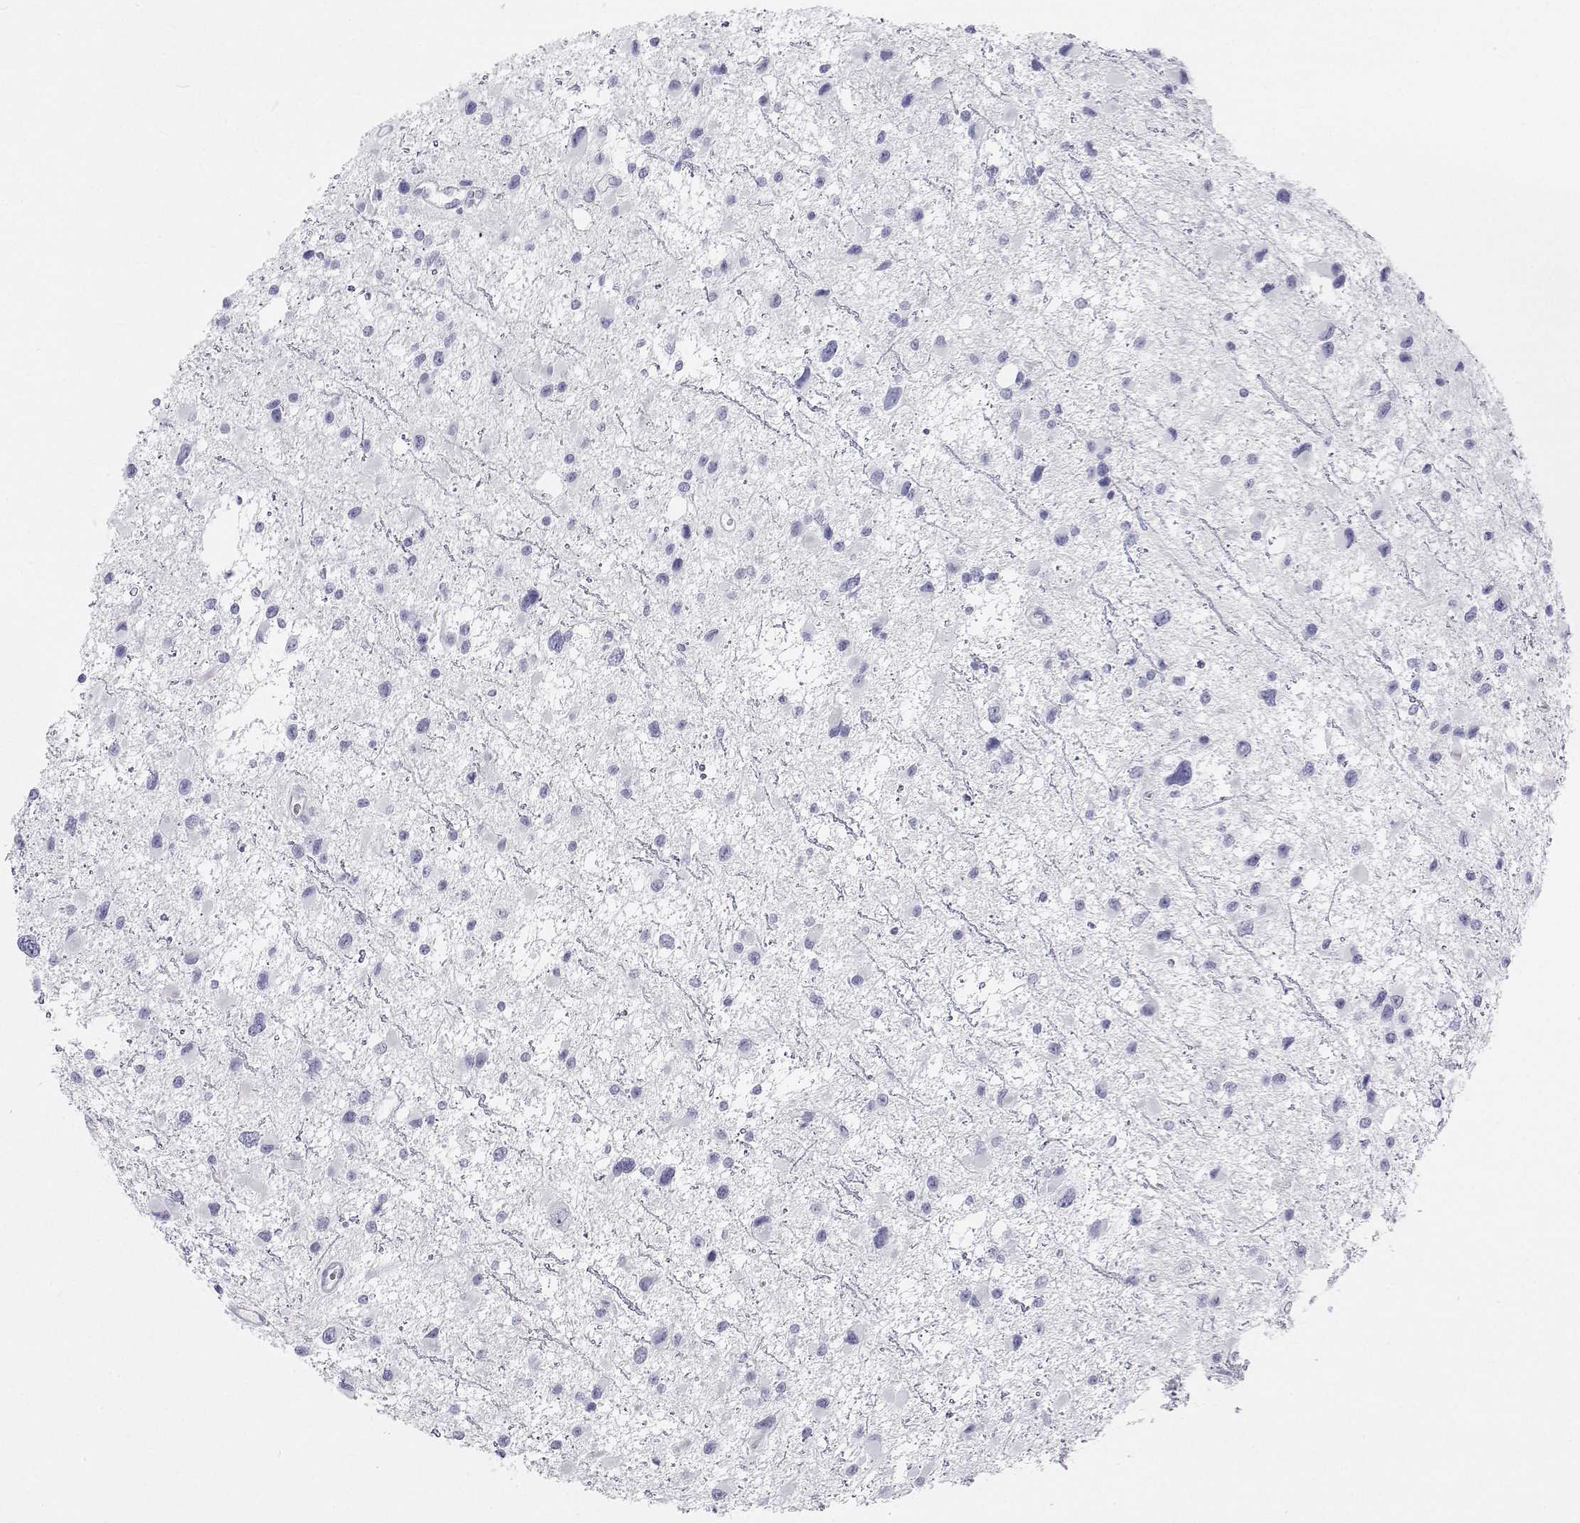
{"staining": {"intensity": "negative", "quantity": "none", "location": "none"}, "tissue": "glioma", "cell_type": "Tumor cells", "image_type": "cancer", "snomed": [{"axis": "morphology", "description": "Glioma, malignant, Low grade"}, {"axis": "topography", "description": "Brain"}], "caption": "Histopathology image shows no significant protein expression in tumor cells of glioma. (Brightfield microscopy of DAB (3,3'-diaminobenzidine) immunohistochemistry (IHC) at high magnification).", "gene": "SFTPB", "patient": {"sex": "female", "age": 32}}